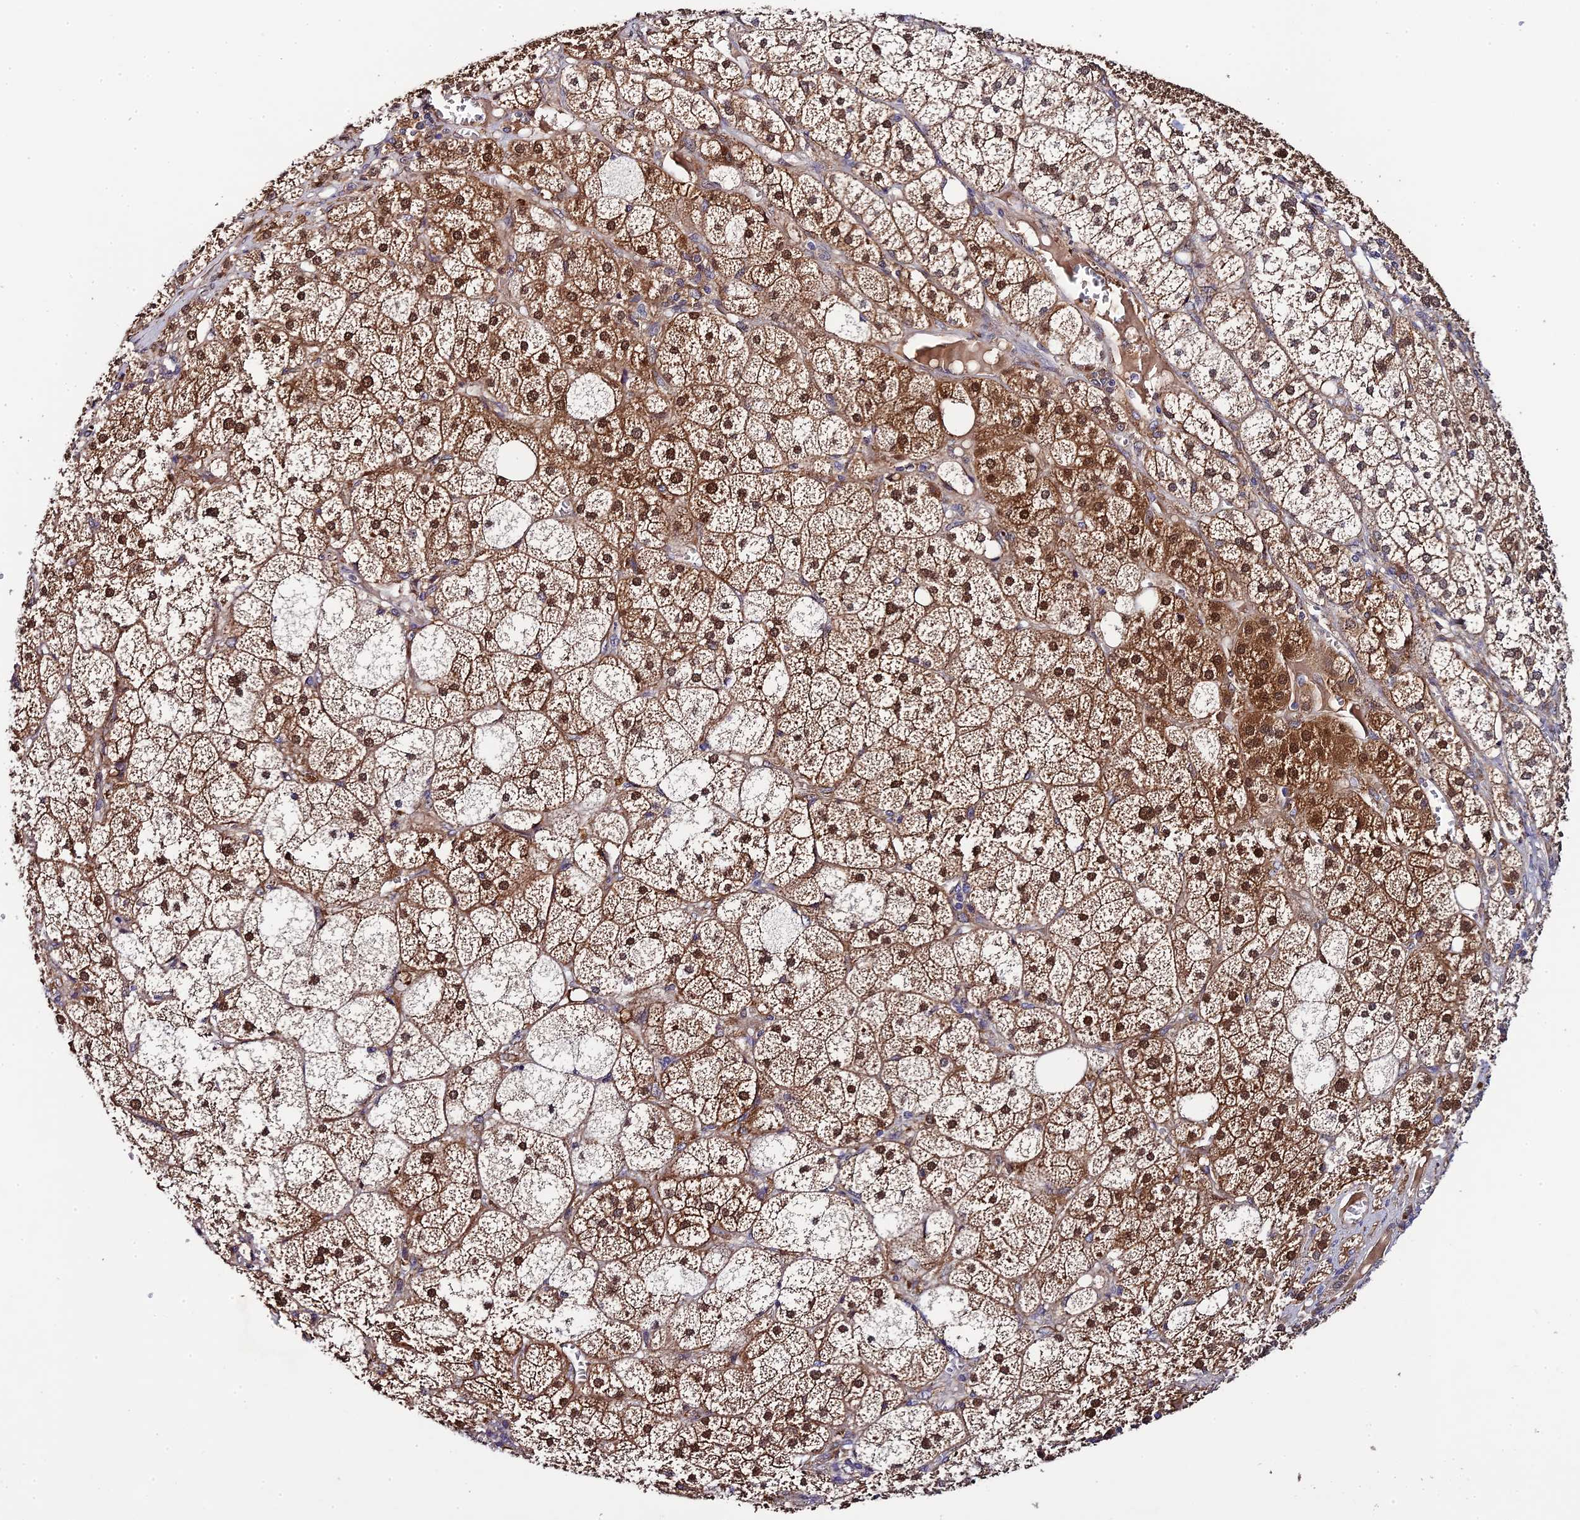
{"staining": {"intensity": "moderate", "quantity": ">75%", "location": "cytoplasmic/membranous,nuclear"}, "tissue": "adrenal gland", "cell_type": "Glandular cells", "image_type": "normal", "snomed": [{"axis": "morphology", "description": "Normal tissue, NOS"}, {"axis": "topography", "description": "Adrenal gland"}], "caption": "A brown stain labels moderate cytoplasmic/membranous,nuclear positivity of a protein in glandular cells of unremarkable human adrenal gland.", "gene": "P3H3", "patient": {"sex": "female", "age": 61}}